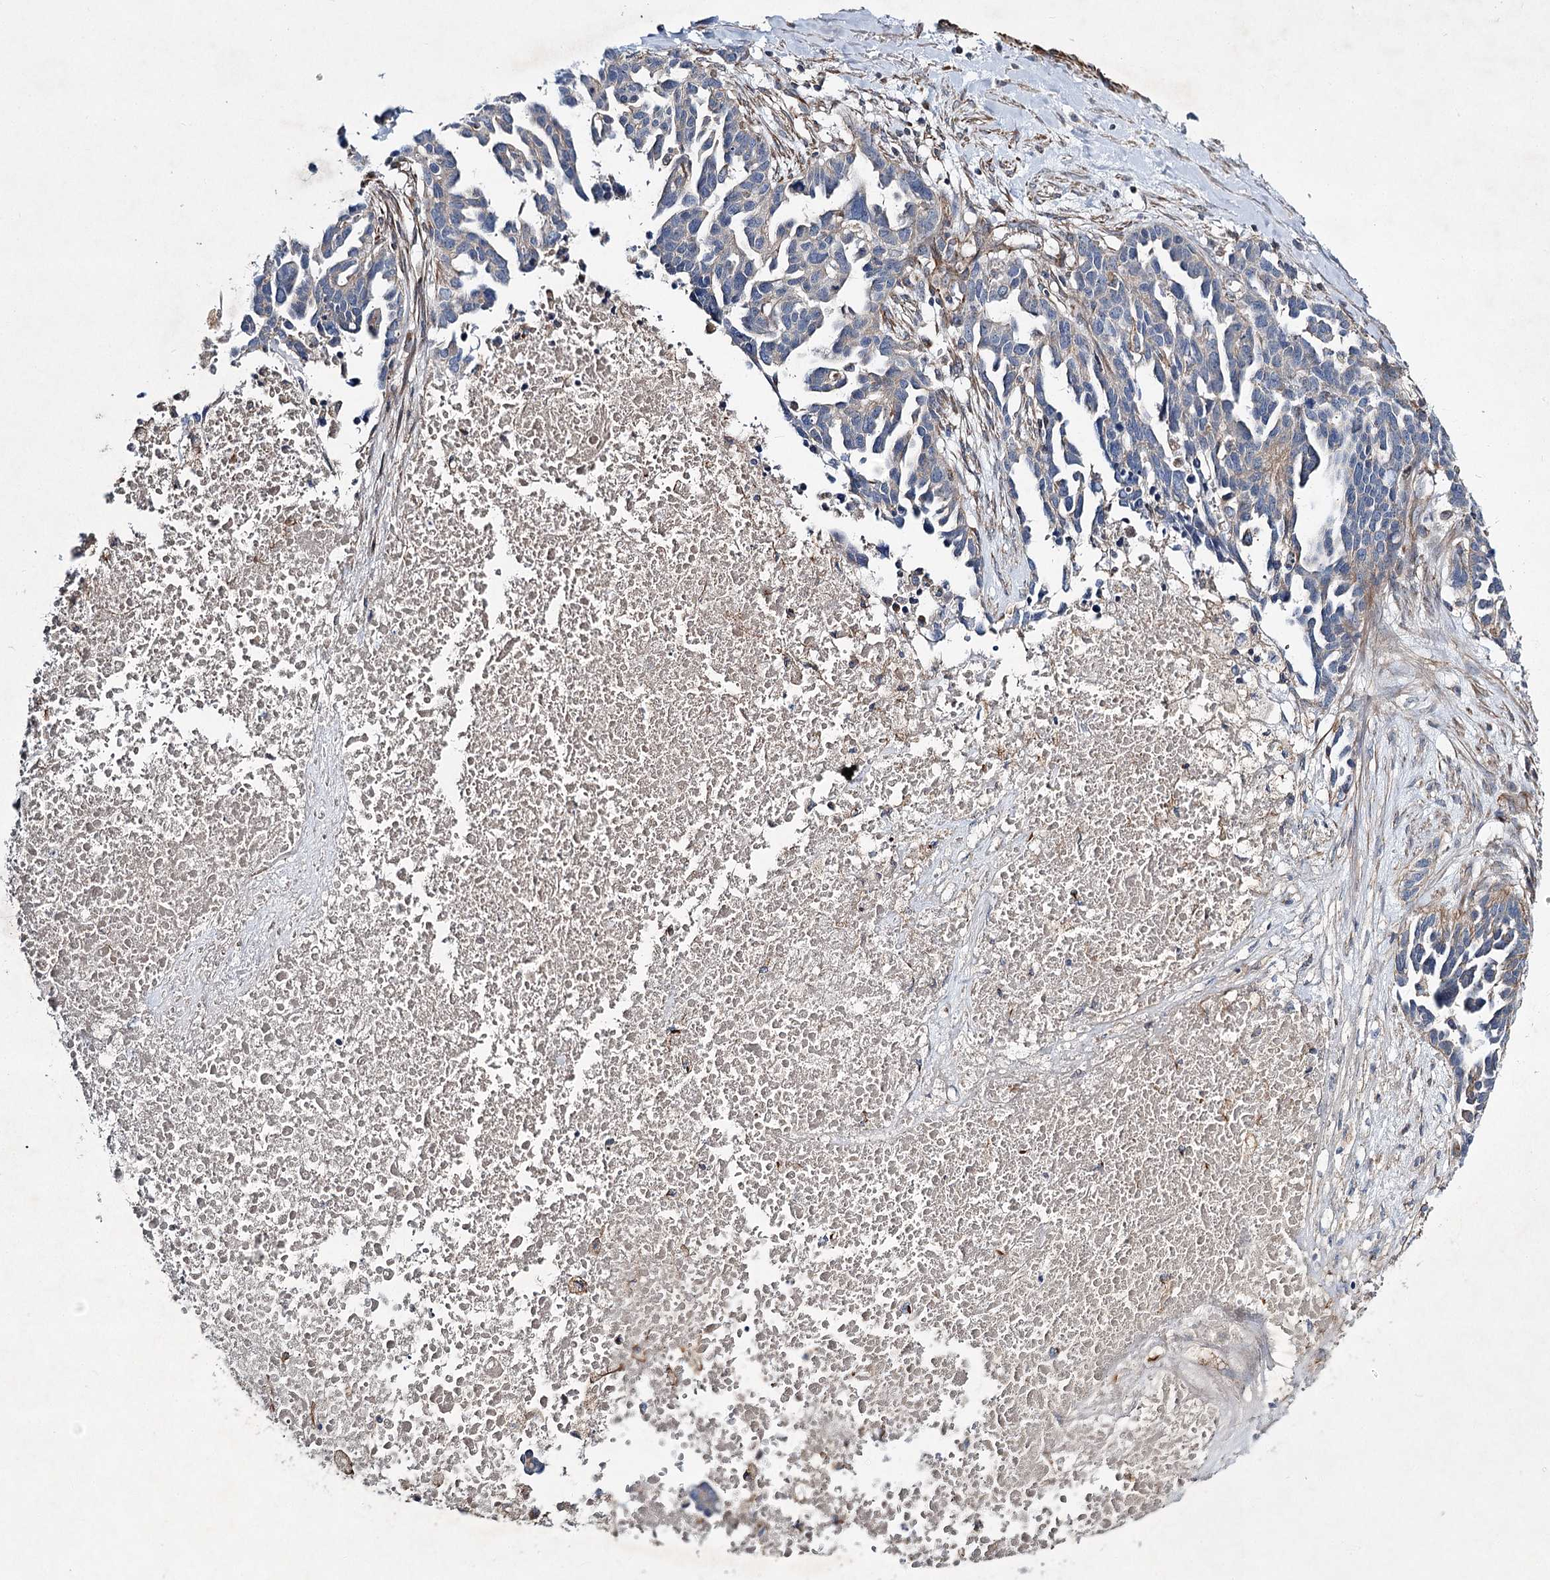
{"staining": {"intensity": "weak", "quantity": "<25%", "location": "cytoplasmic/membranous"}, "tissue": "ovarian cancer", "cell_type": "Tumor cells", "image_type": "cancer", "snomed": [{"axis": "morphology", "description": "Cystadenocarcinoma, serous, NOS"}, {"axis": "topography", "description": "Ovary"}], "caption": "The image demonstrates no staining of tumor cells in ovarian cancer.", "gene": "KIAA0825", "patient": {"sex": "female", "age": 54}}